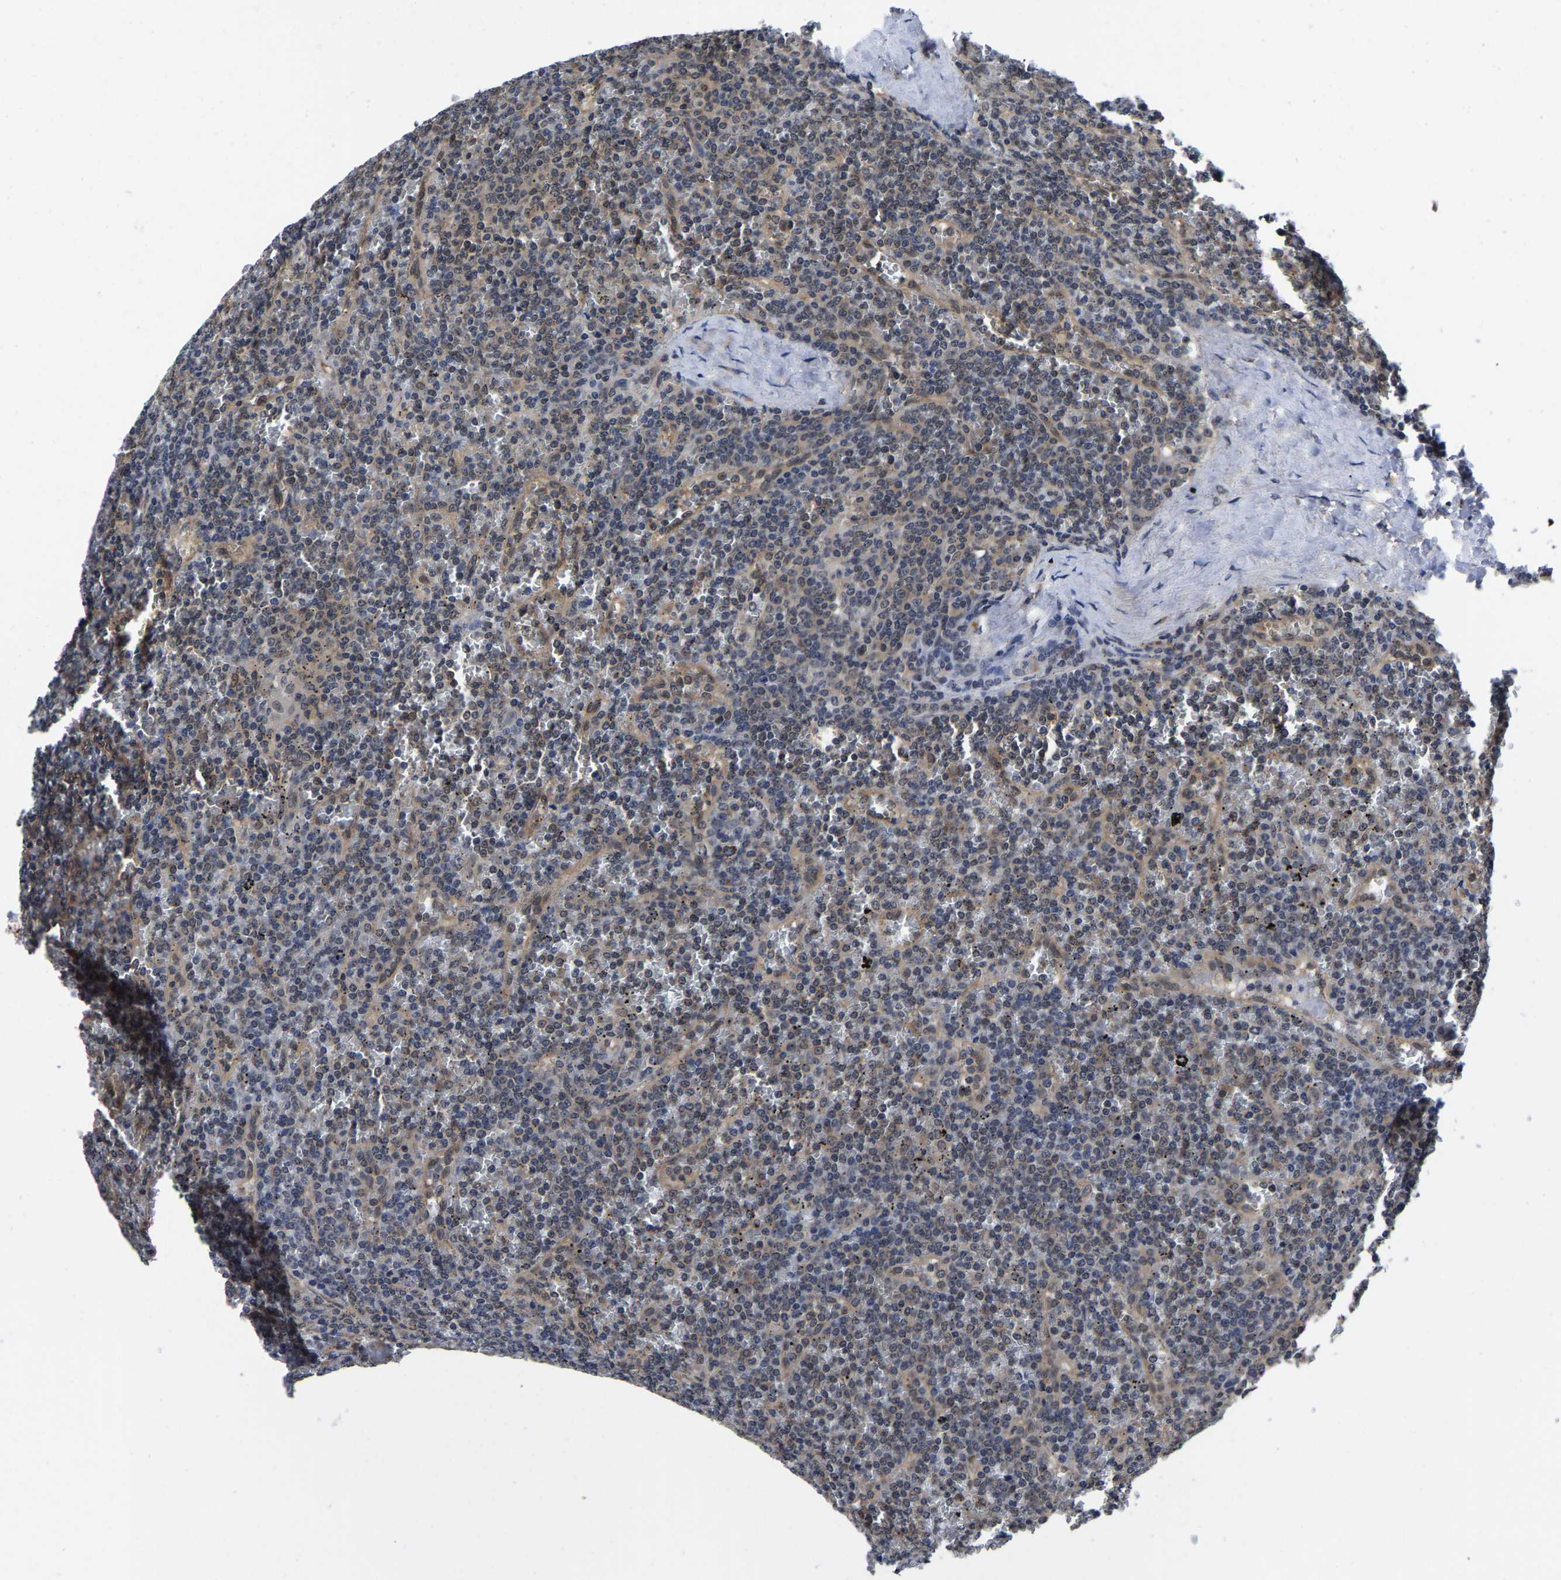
{"staining": {"intensity": "weak", "quantity": "<25%", "location": "nuclear"}, "tissue": "lymphoma", "cell_type": "Tumor cells", "image_type": "cancer", "snomed": [{"axis": "morphology", "description": "Malignant lymphoma, non-Hodgkin's type, Low grade"}, {"axis": "topography", "description": "Spleen"}], "caption": "Tumor cells show no significant expression in lymphoma.", "gene": "MCOLN2", "patient": {"sex": "female", "age": 19}}